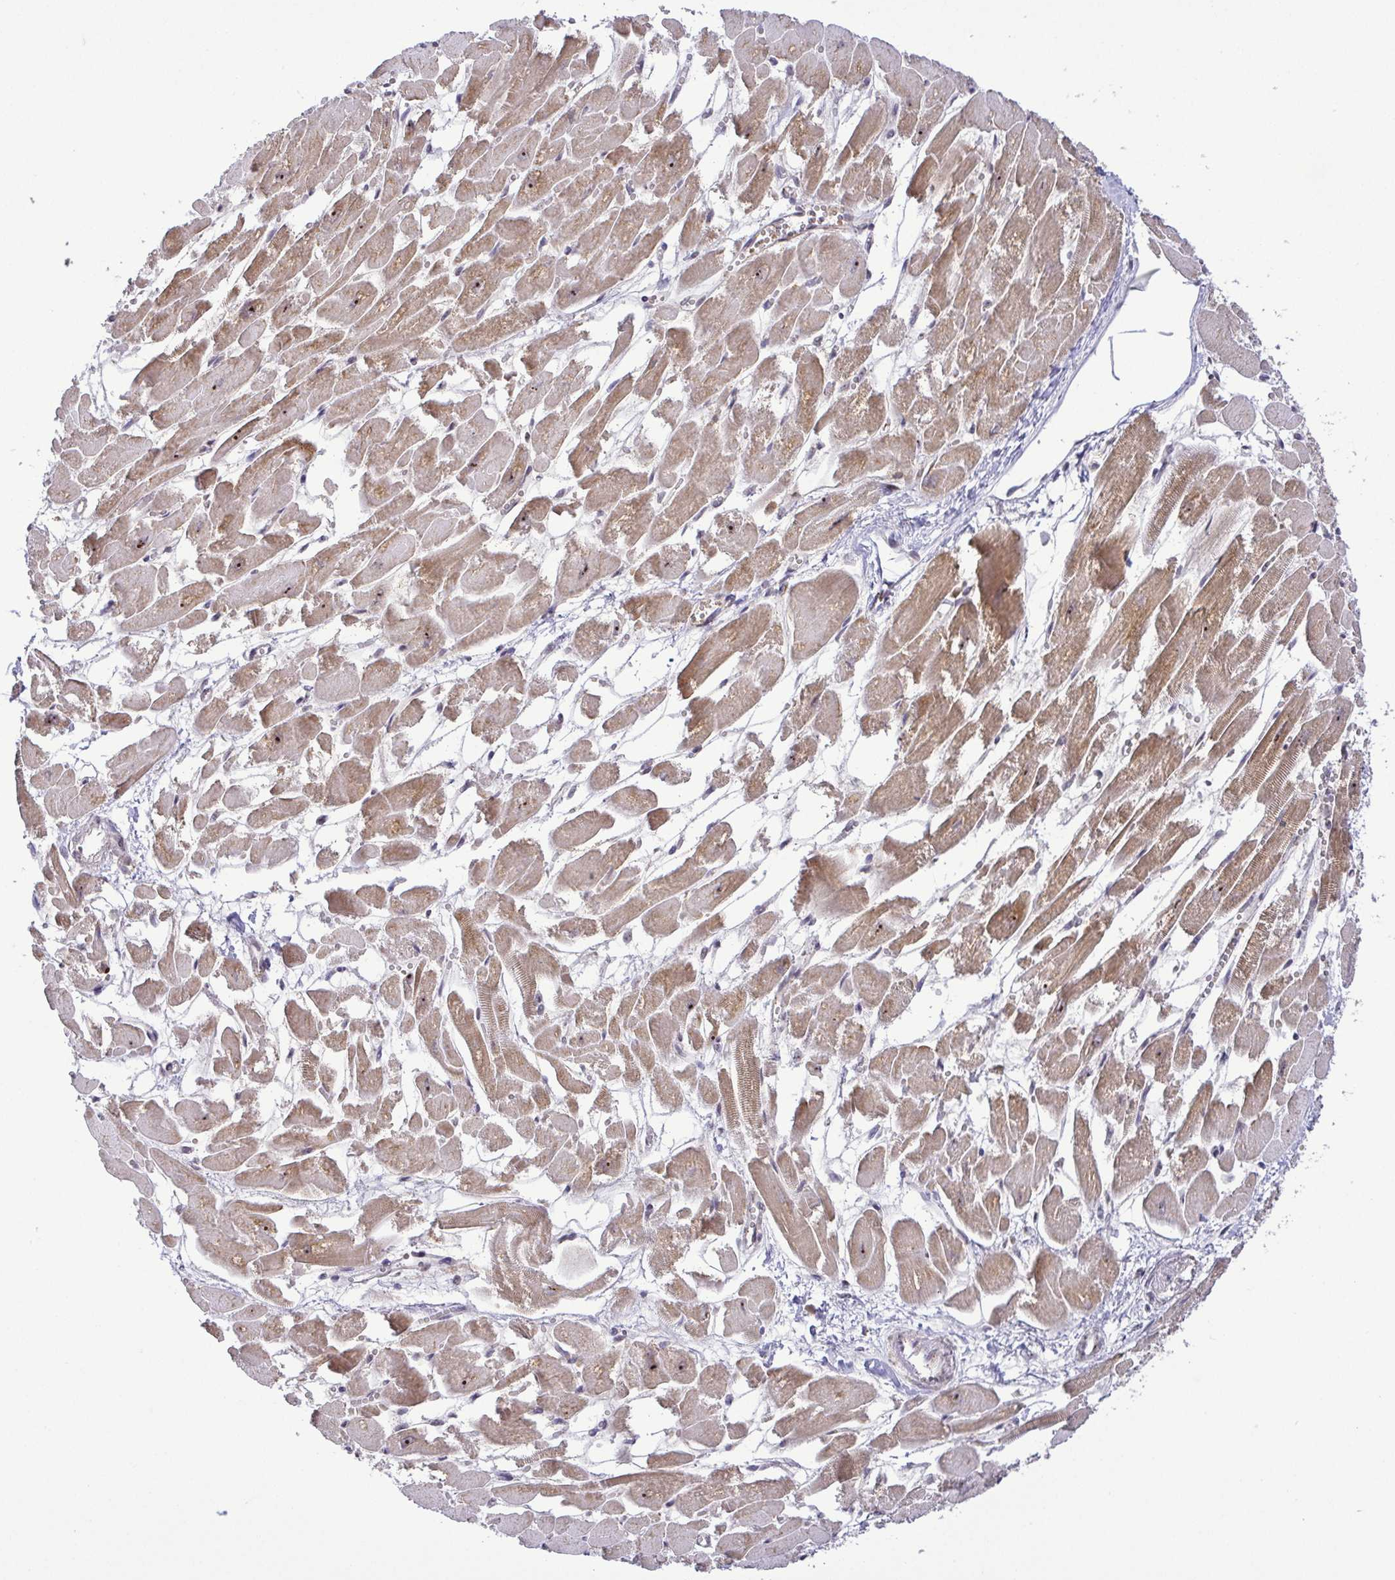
{"staining": {"intensity": "moderate", "quantity": ">75%", "location": "cytoplasmic/membranous,nuclear"}, "tissue": "heart muscle", "cell_type": "Cardiomyocytes", "image_type": "normal", "snomed": [{"axis": "morphology", "description": "Normal tissue, NOS"}, {"axis": "topography", "description": "Heart"}], "caption": "High-magnification brightfield microscopy of unremarkable heart muscle stained with DAB (3,3'-diaminobenzidine) (brown) and counterstained with hematoxylin (blue). cardiomyocytes exhibit moderate cytoplasmic/membranous,nuclear expression is identified in approximately>75% of cells. The staining was performed using DAB (3,3'-diaminobenzidine), with brown indicating positive protein expression. Nuclei are stained blue with hematoxylin.", "gene": "RSL24D1", "patient": {"sex": "female", "age": 52}}